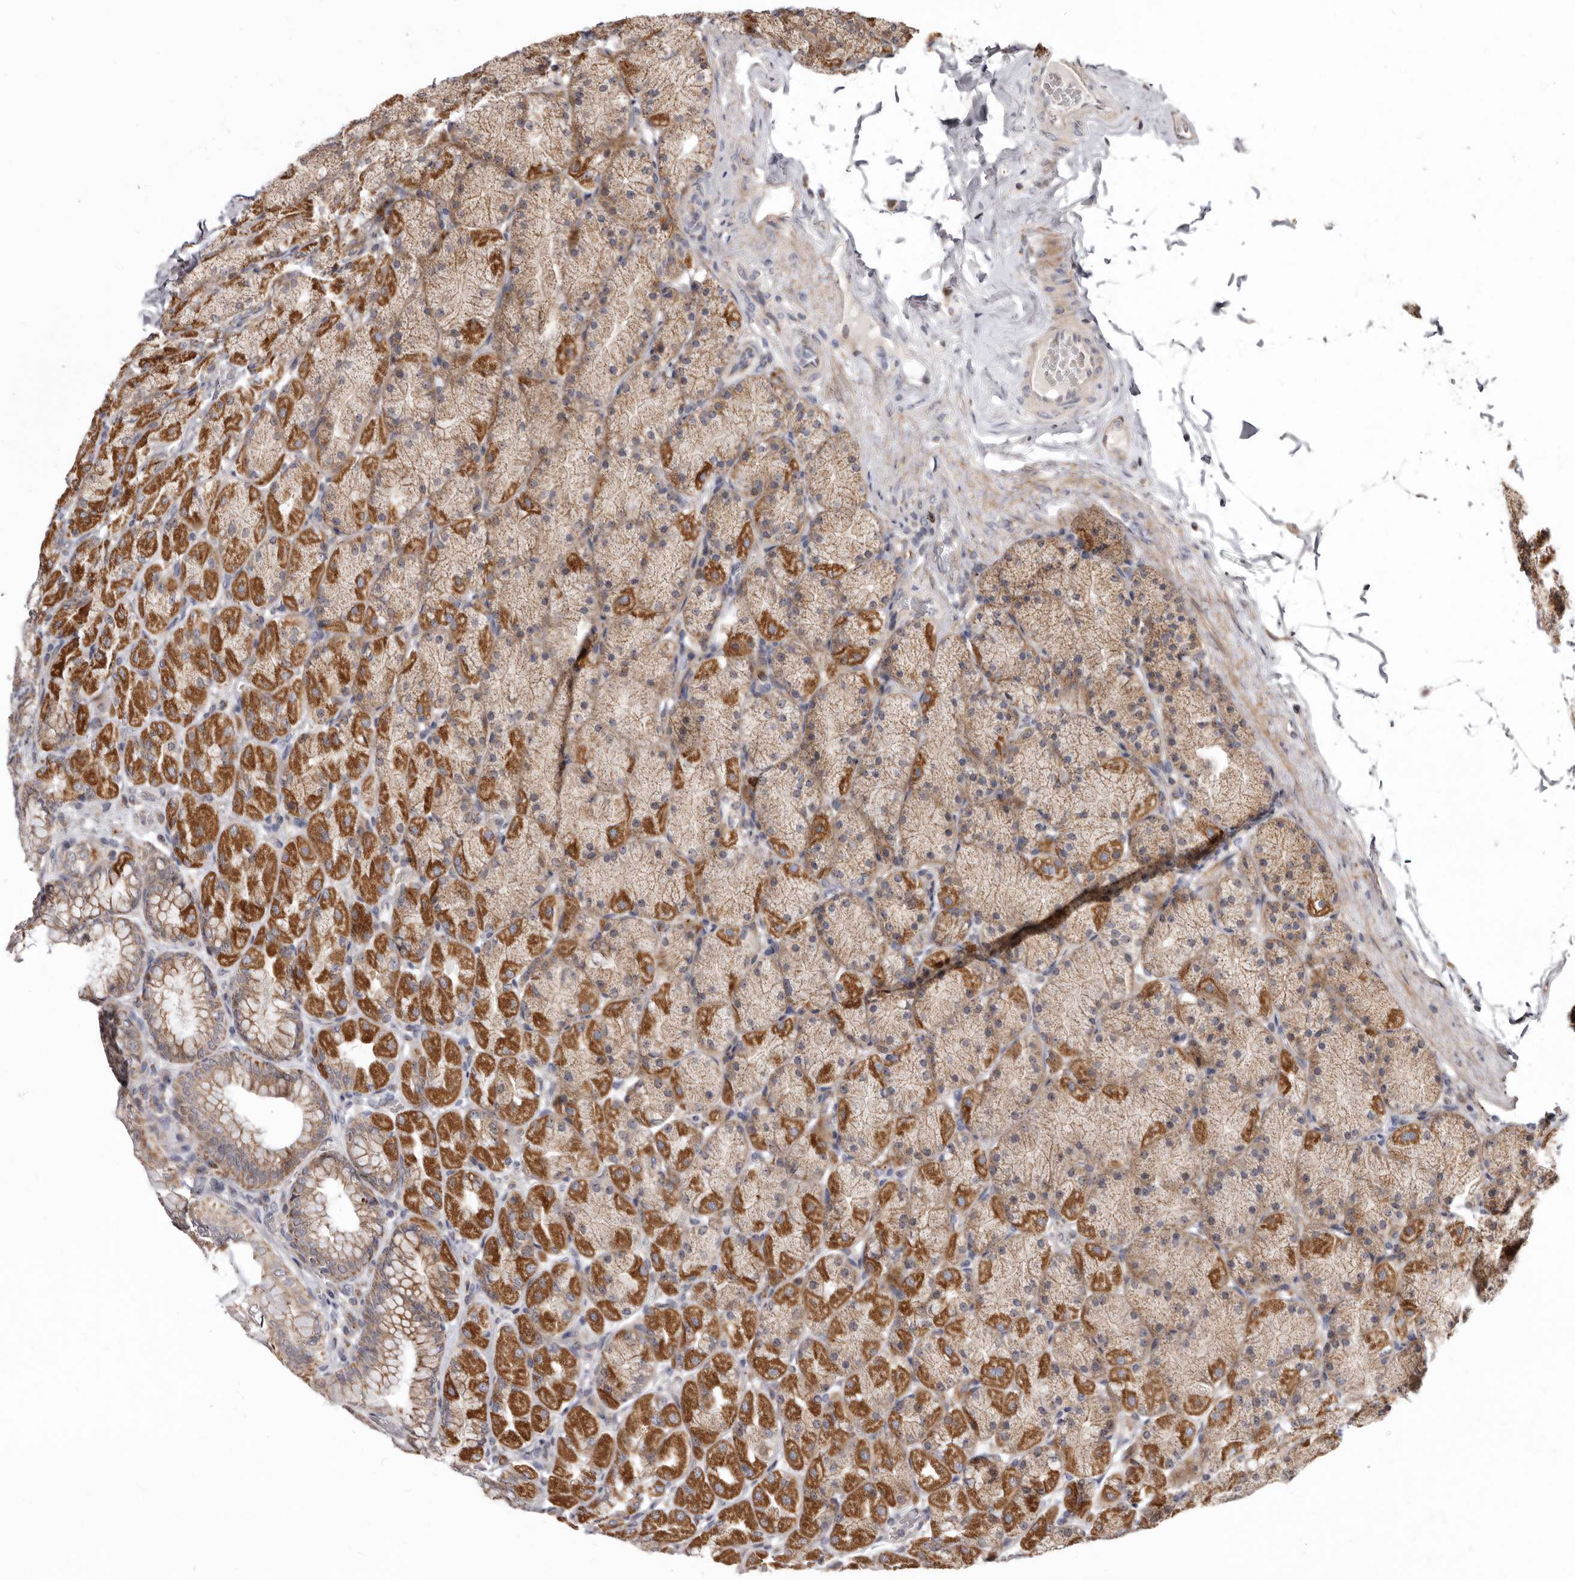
{"staining": {"intensity": "strong", "quantity": "25%-75%", "location": "cytoplasmic/membranous"}, "tissue": "stomach", "cell_type": "Glandular cells", "image_type": "normal", "snomed": [{"axis": "morphology", "description": "Normal tissue, NOS"}, {"axis": "topography", "description": "Stomach, upper"}], "caption": "The micrograph shows a brown stain indicating the presence of a protein in the cytoplasmic/membranous of glandular cells in stomach.", "gene": "SMC4", "patient": {"sex": "female", "age": 56}}